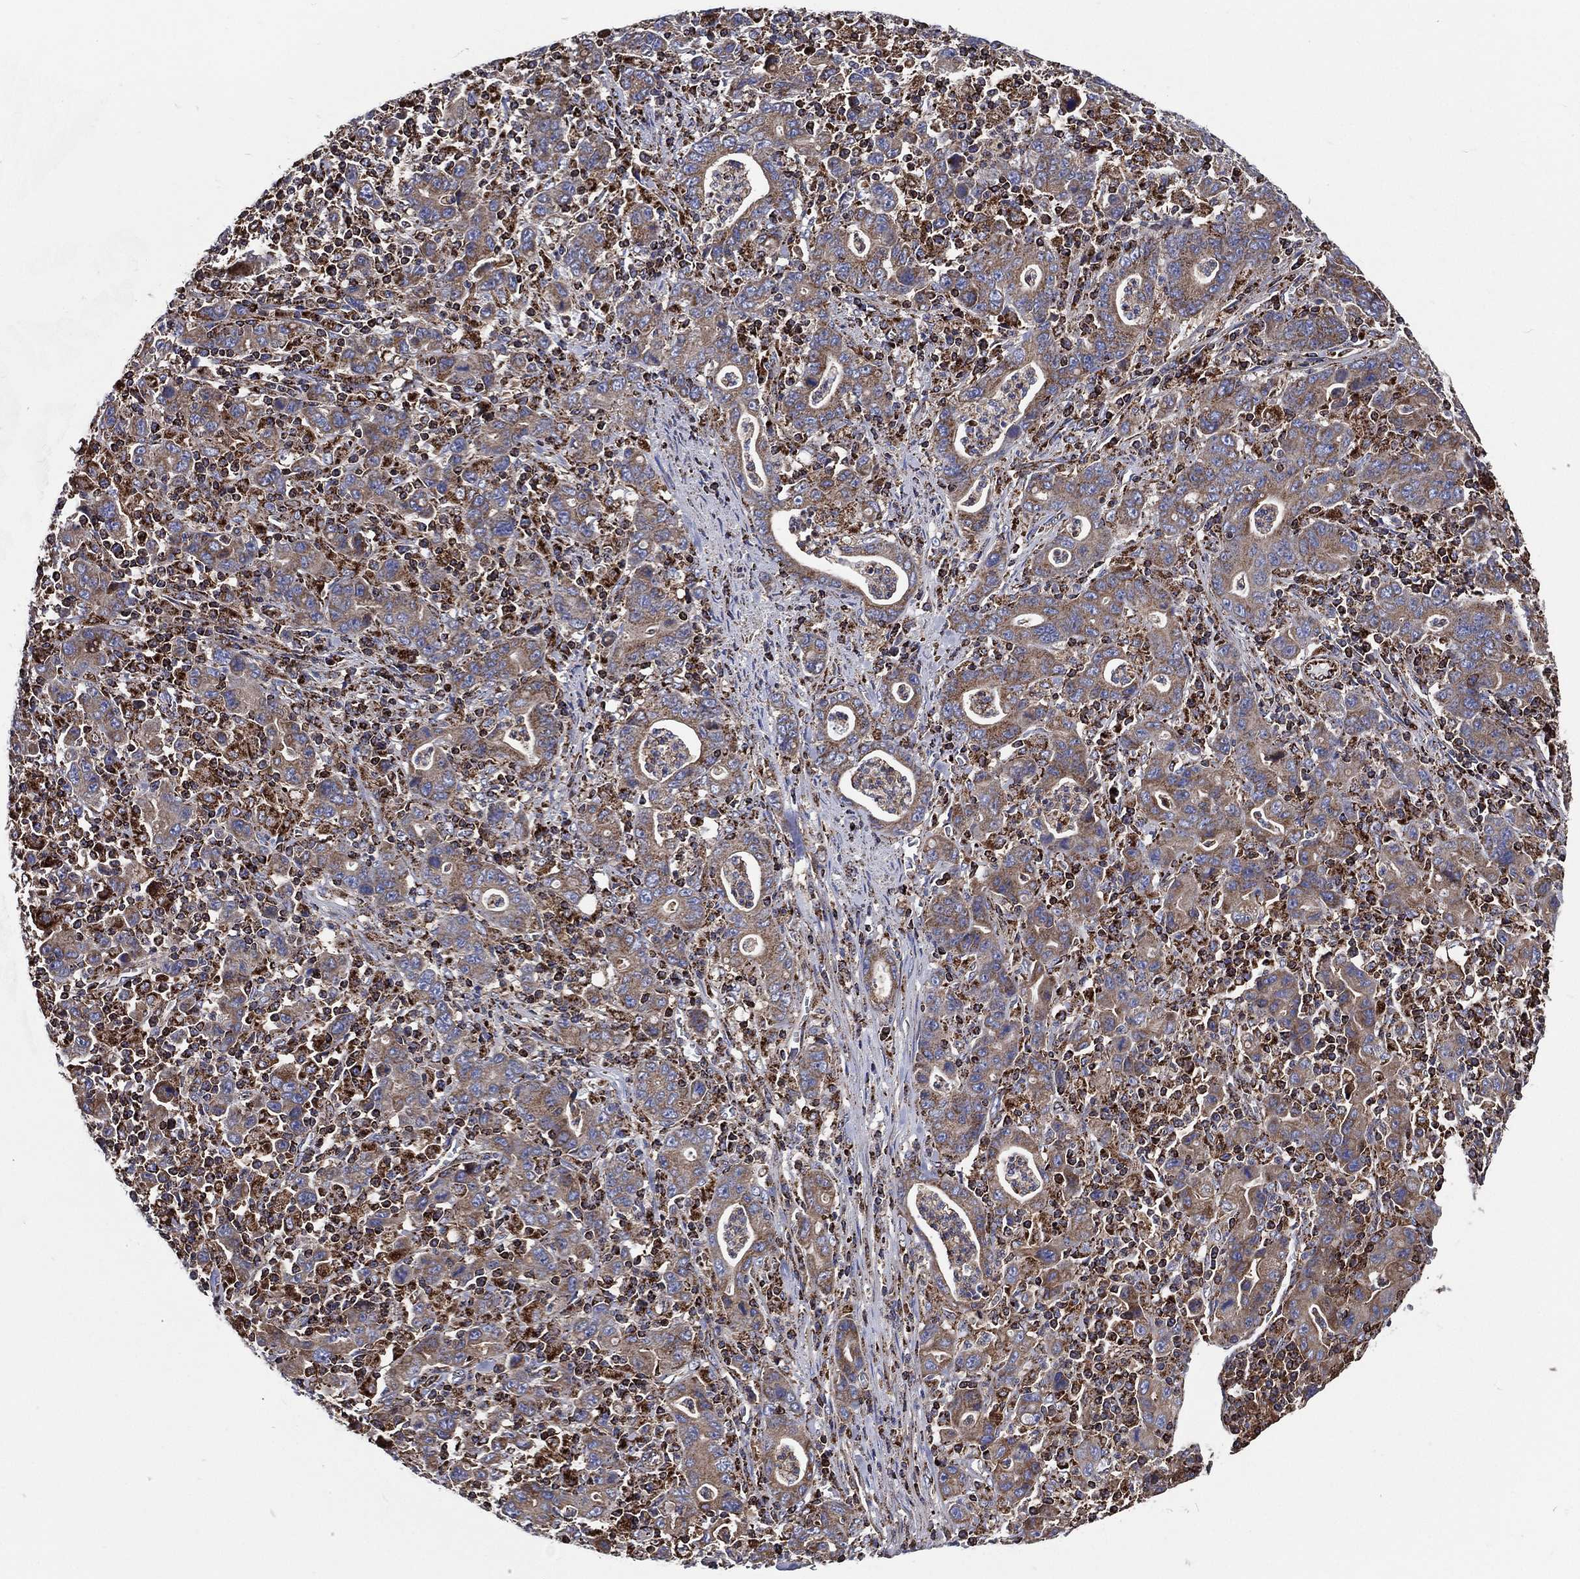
{"staining": {"intensity": "moderate", "quantity": ">75%", "location": "cytoplasmic/membranous"}, "tissue": "stomach cancer", "cell_type": "Tumor cells", "image_type": "cancer", "snomed": [{"axis": "morphology", "description": "Adenocarcinoma, NOS"}, {"axis": "topography", "description": "Stomach, upper"}], "caption": "Adenocarcinoma (stomach) stained for a protein exhibits moderate cytoplasmic/membranous positivity in tumor cells. The protein is stained brown, and the nuclei are stained in blue (DAB IHC with brightfield microscopy, high magnification).", "gene": "ANKRD37", "patient": {"sex": "male", "age": 69}}